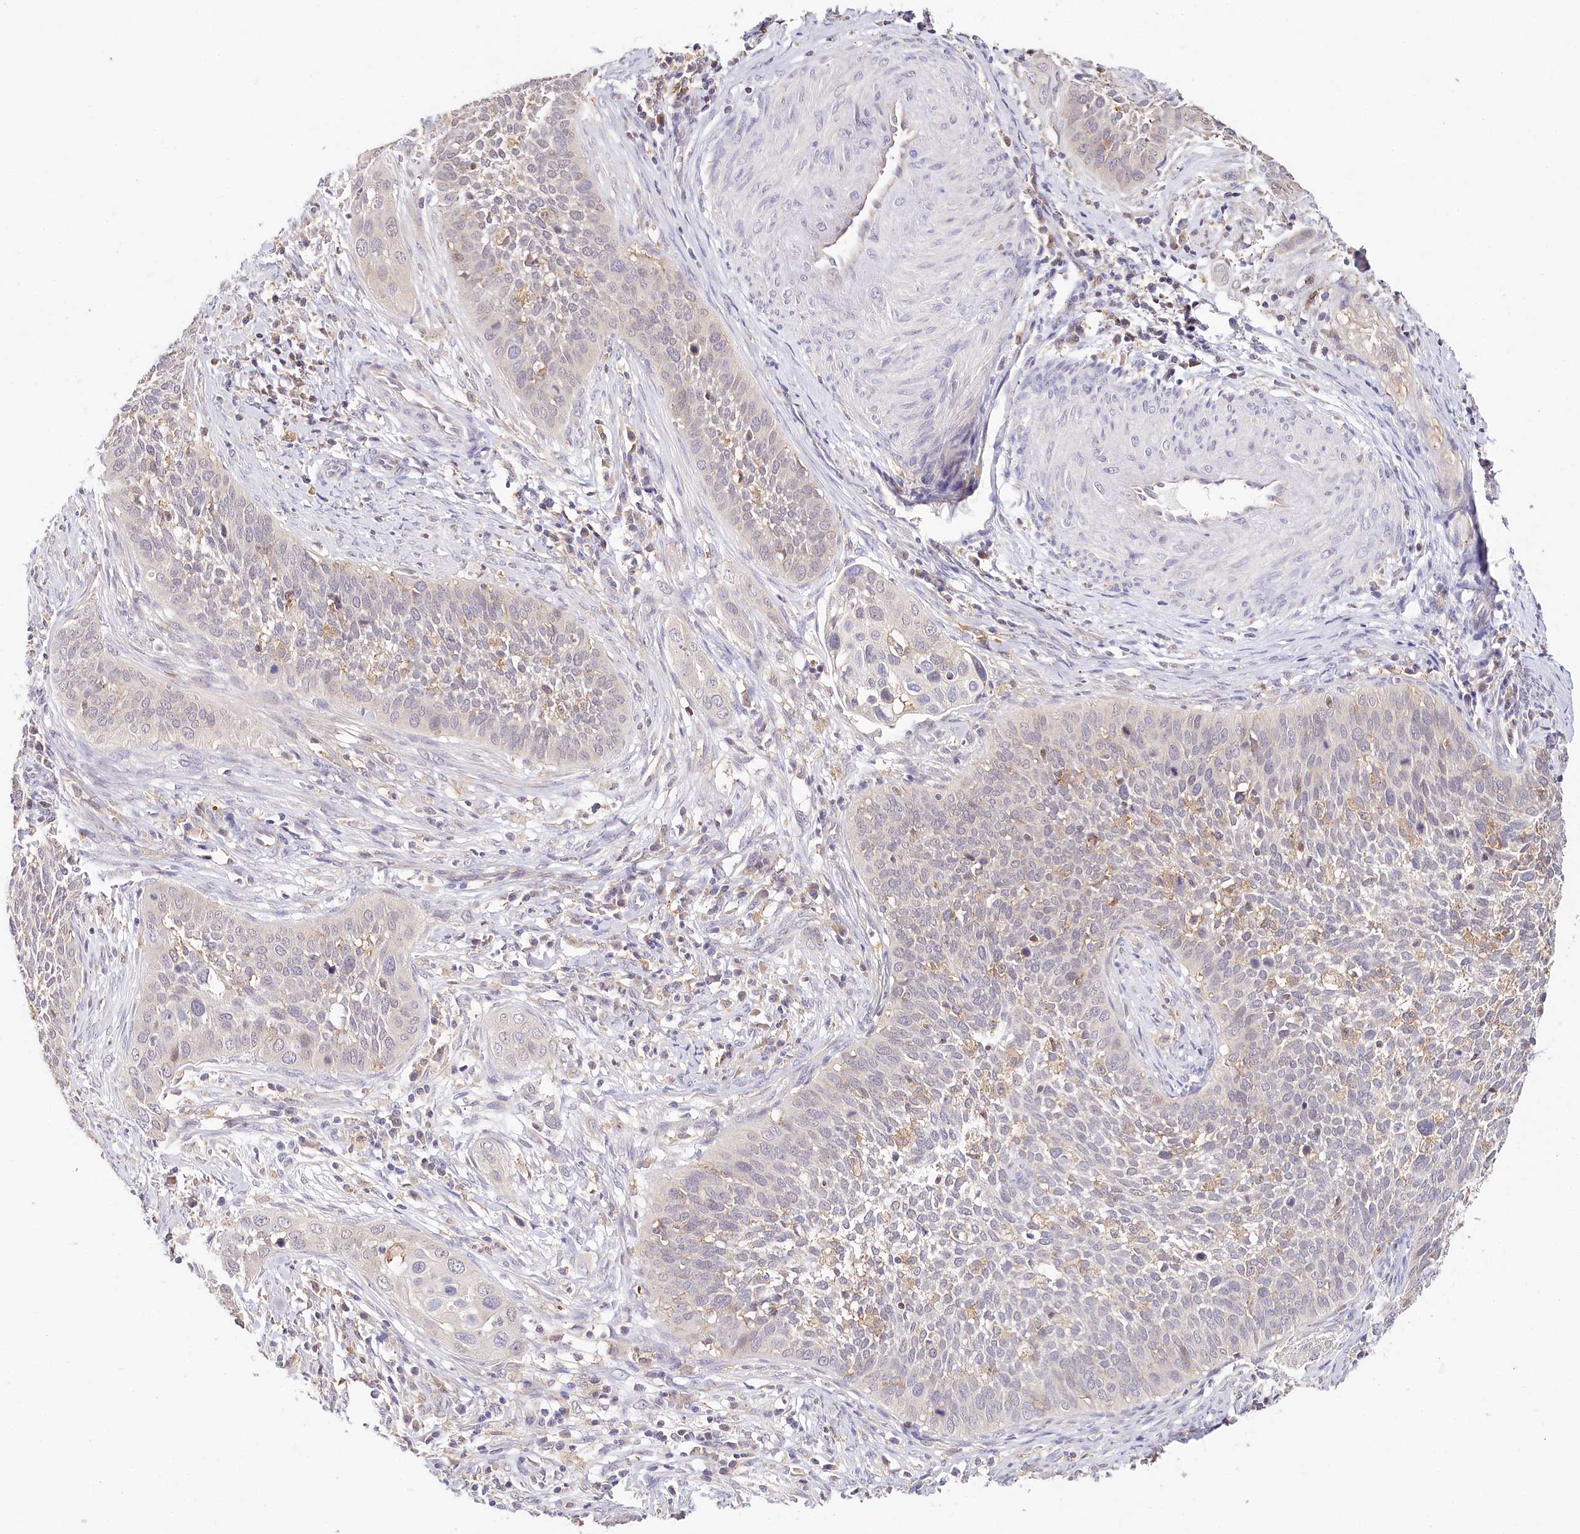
{"staining": {"intensity": "negative", "quantity": "none", "location": "none"}, "tissue": "cervical cancer", "cell_type": "Tumor cells", "image_type": "cancer", "snomed": [{"axis": "morphology", "description": "Squamous cell carcinoma, NOS"}, {"axis": "topography", "description": "Cervix"}], "caption": "There is no significant expression in tumor cells of cervical cancer (squamous cell carcinoma).", "gene": "DAPK1", "patient": {"sex": "female", "age": 34}}